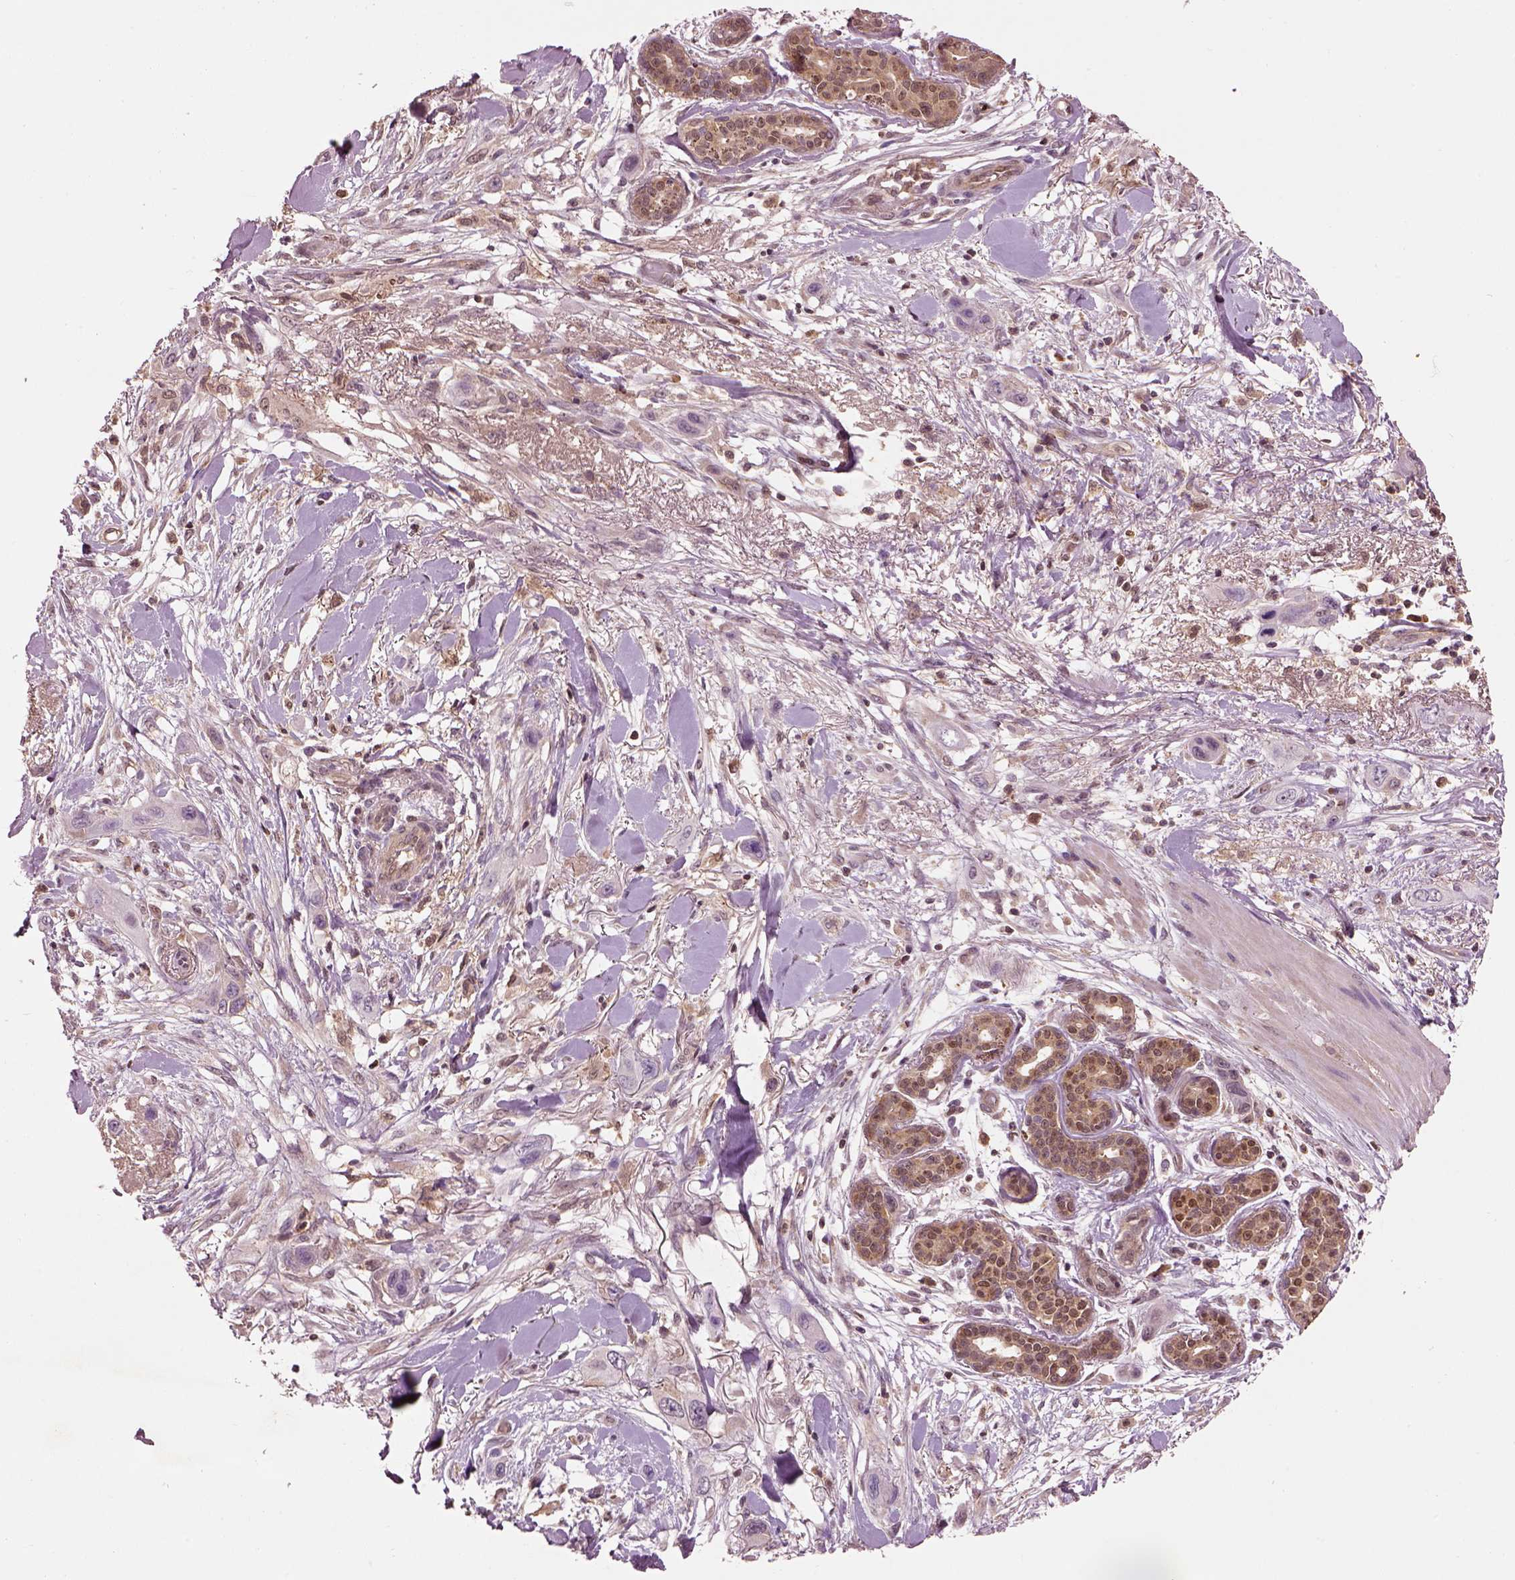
{"staining": {"intensity": "negative", "quantity": "none", "location": "none"}, "tissue": "skin cancer", "cell_type": "Tumor cells", "image_type": "cancer", "snomed": [{"axis": "morphology", "description": "Squamous cell carcinoma, NOS"}, {"axis": "topography", "description": "Skin"}], "caption": "Human squamous cell carcinoma (skin) stained for a protein using immunohistochemistry reveals no expression in tumor cells.", "gene": "MDP1", "patient": {"sex": "male", "age": 79}}